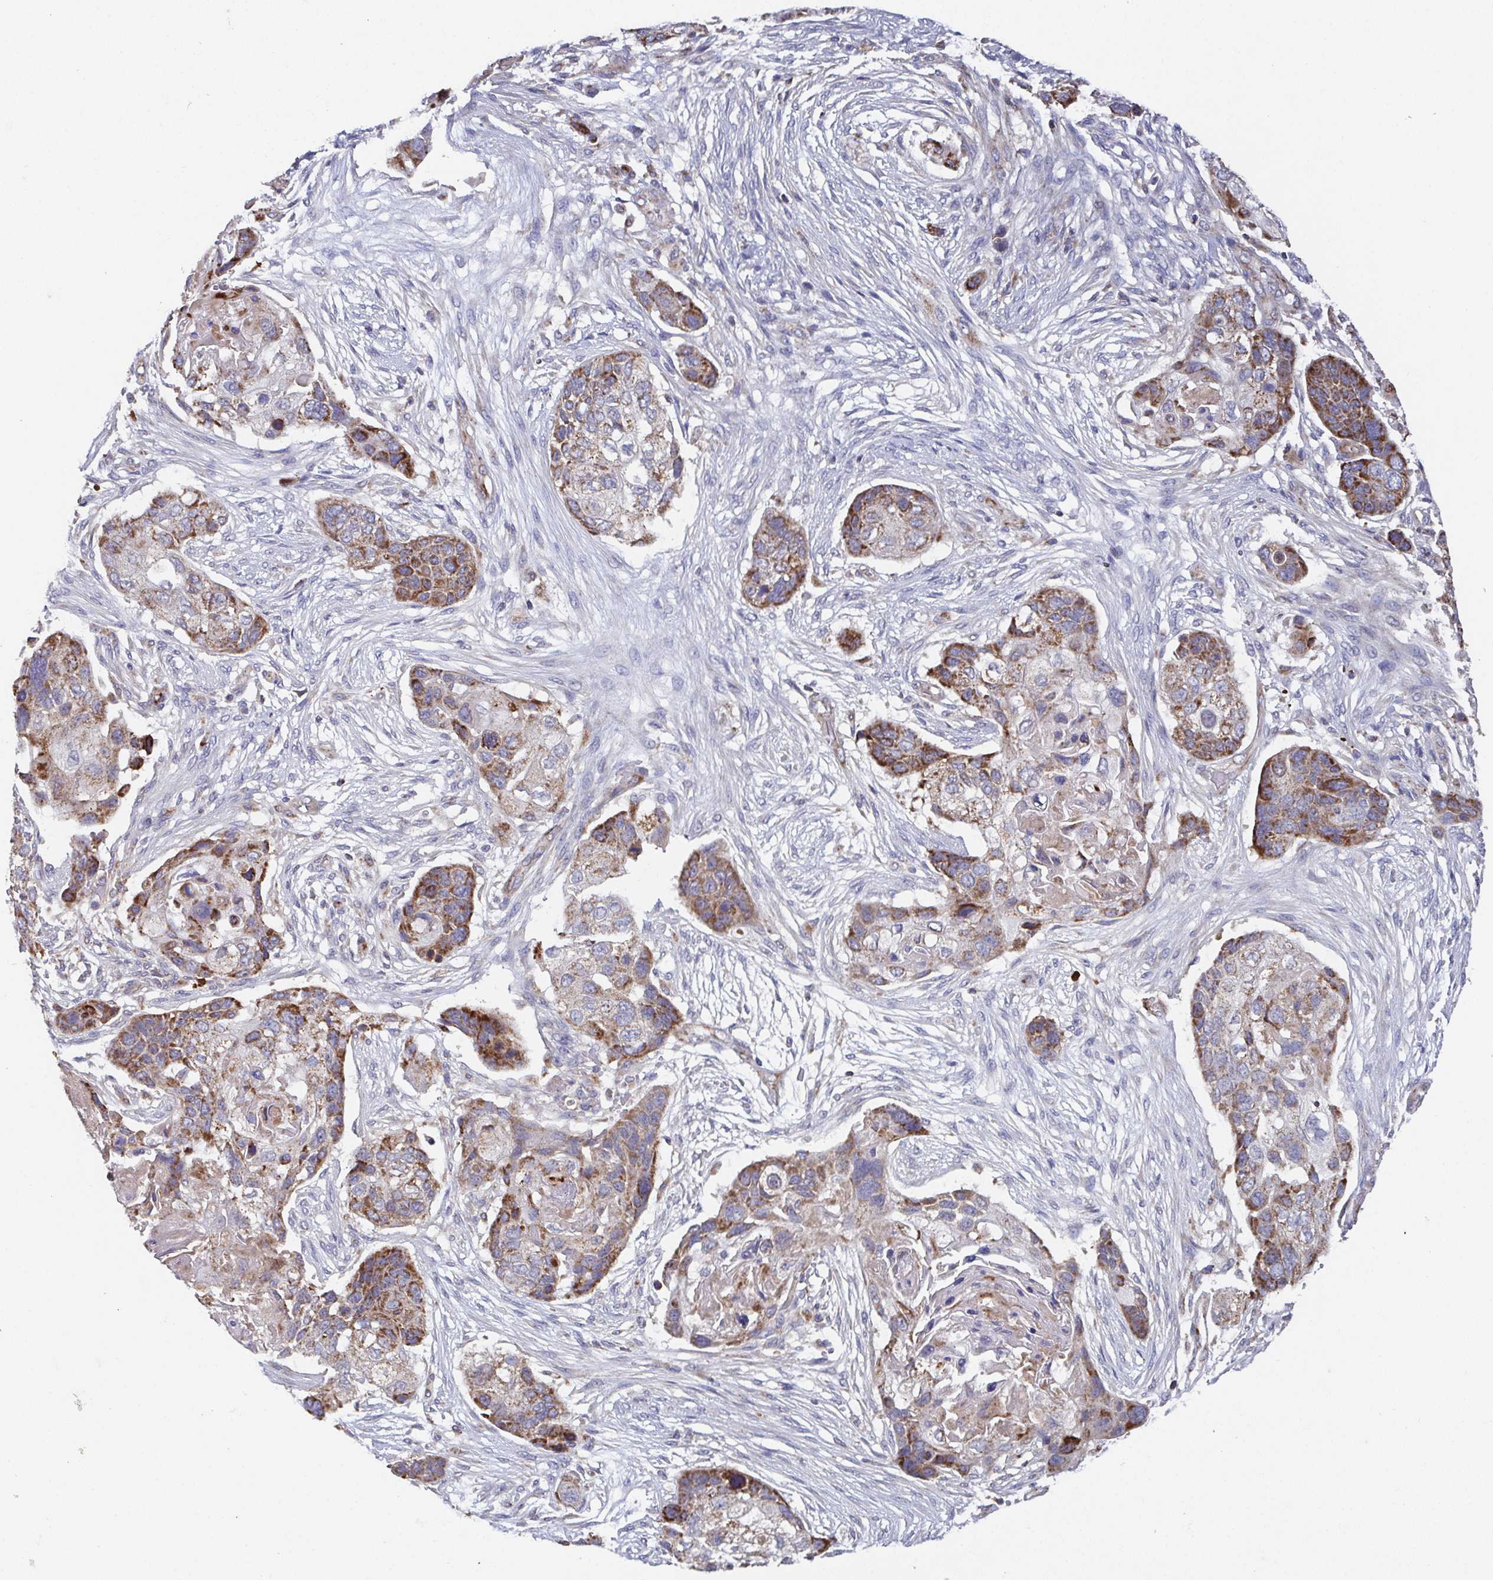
{"staining": {"intensity": "moderate", "quantity": "25%-75%", "location": "cytoplasmic/membranous"}, "tissue": "lung cancer", "cell_type": "Tumor cells", "image_type": "cancer", "snomed": [{"axis": "morphology", "description": "Squamous cell carcinoma, NOS"}, {"axis": "topography", "description": "Lung"}], "caption": "Immunohistochemistry photomicrograph of lung cancer (squamous cell carcinoma) stained for a protein (brown), which exhibits medium levels of moderate cytoplasmic/membranous expression in approximately 25%-75% of tumor cells.", "gene": "MT-ND3", "patient": {"sex": "male", "age": 69}}